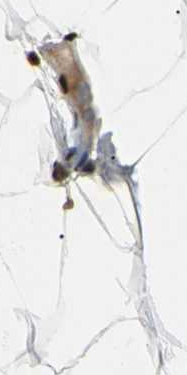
{"staining": {"intensity": "strong", "quantity": ">75%", "location": "nuclear"}, "tissue": "adipose tissue", "cell_type": "Adipocytes", "image_type": "normal", "snomed": [{"axis": "morphology", "description": "Normal tissue, NOS"}, {"axis": "topography", "description": "Breast"}, {"axis": "topography", "description": "Adipose tissue"}], "caption": "Adipose tissue stained with immunohistochemistry (IHC) displays strong nuclear positivity in approximately >75% of adipocytes. (brown staining indicates protein expression, while blue staining denotes nuclei).", "gene": "FUS", "patient": {"sex": "female", "age": 25}}